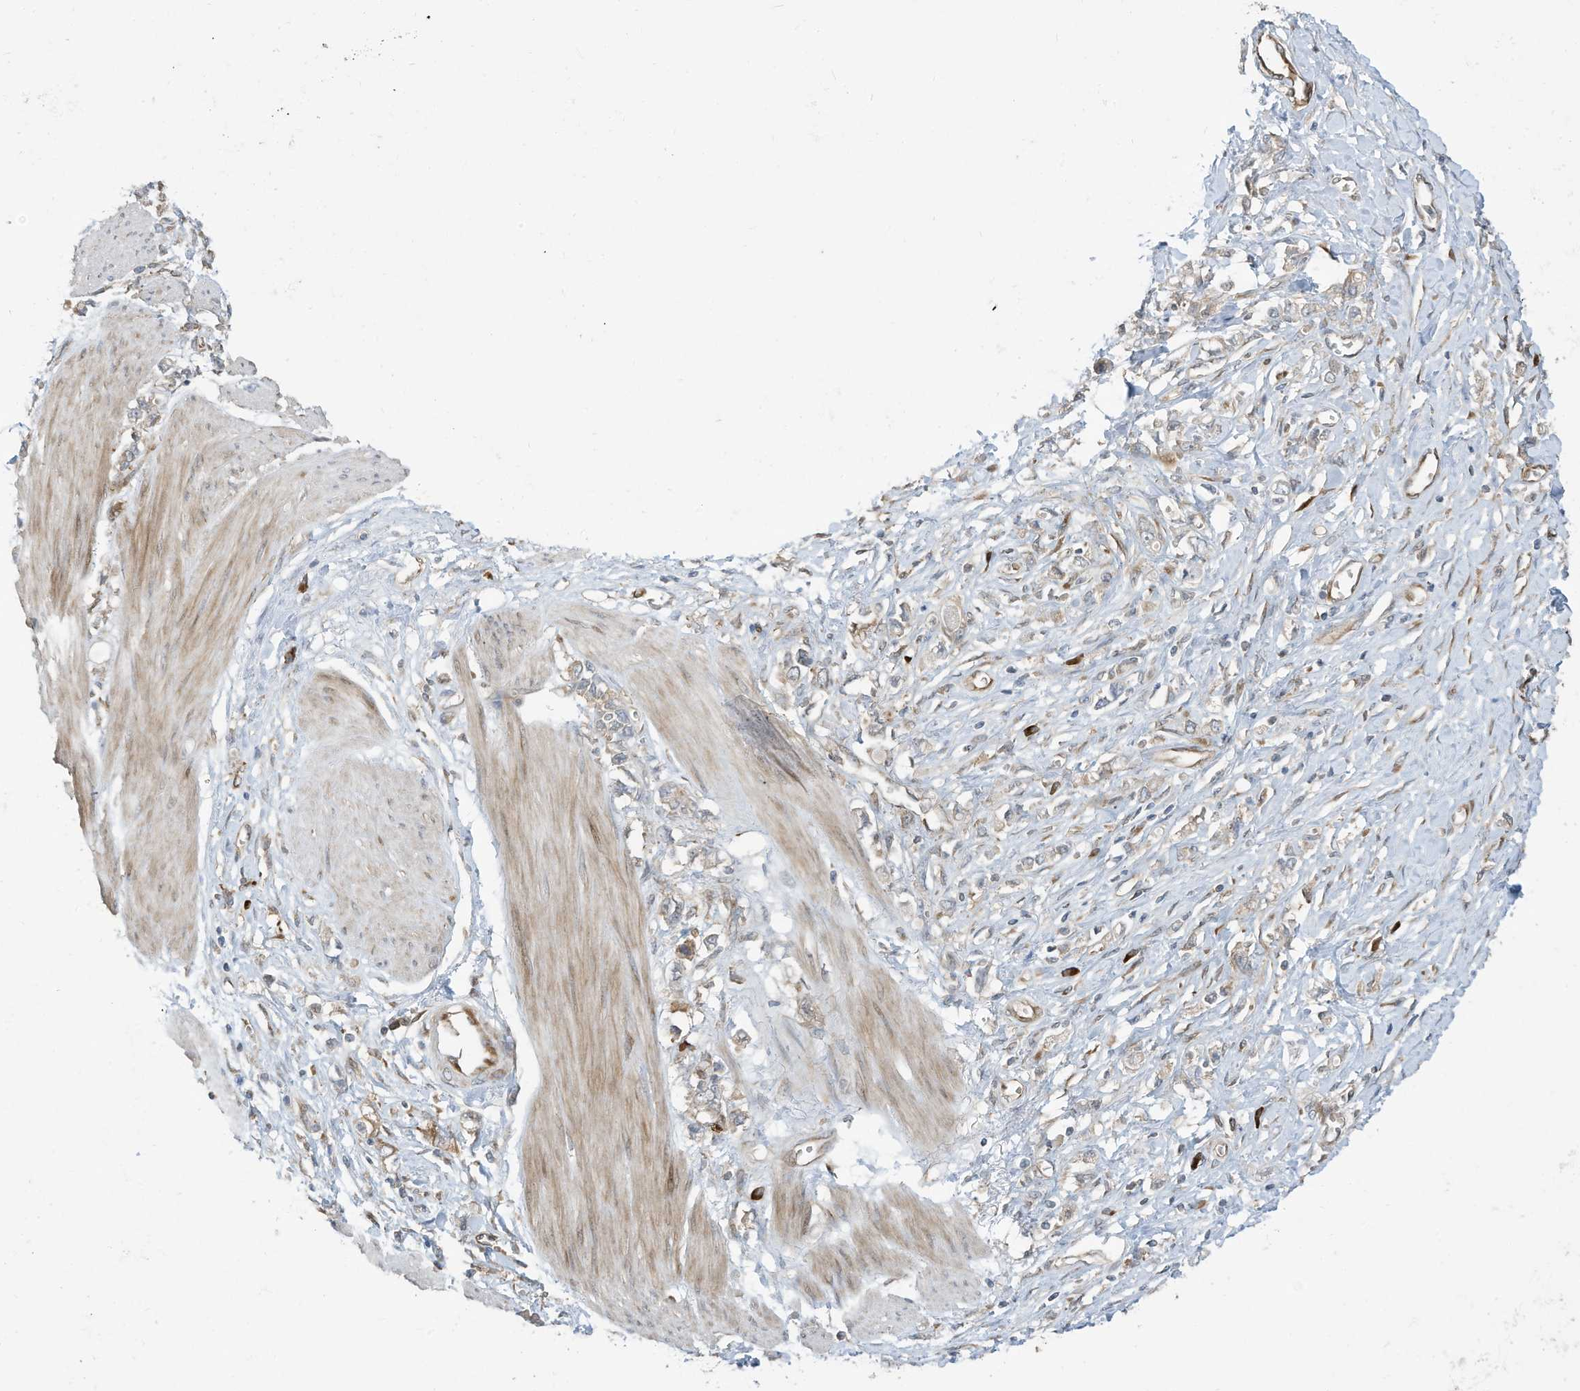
{"staining": {"intensity": "weak", "quantity": "25%-75%", "location": "cytoplasmic/membranous"}, "tissue": "stomach cancer", "cell_type": "Tumor cells", "image_type": "cancer", "snomed": [{"axis": "morphology", "description": "Adenocarcinoma, NOS"}, {"axis": "topography", "description": "Stomach"}], "caption": "Immunohistochemical staining of human stomach adenocarcinoma reveals low levels of weak cytoplasmic/membranous expression in approximately 25%-75% of tumor cells.", "gene": "USE1", "patient": {"sex": "female", "age": 76}}